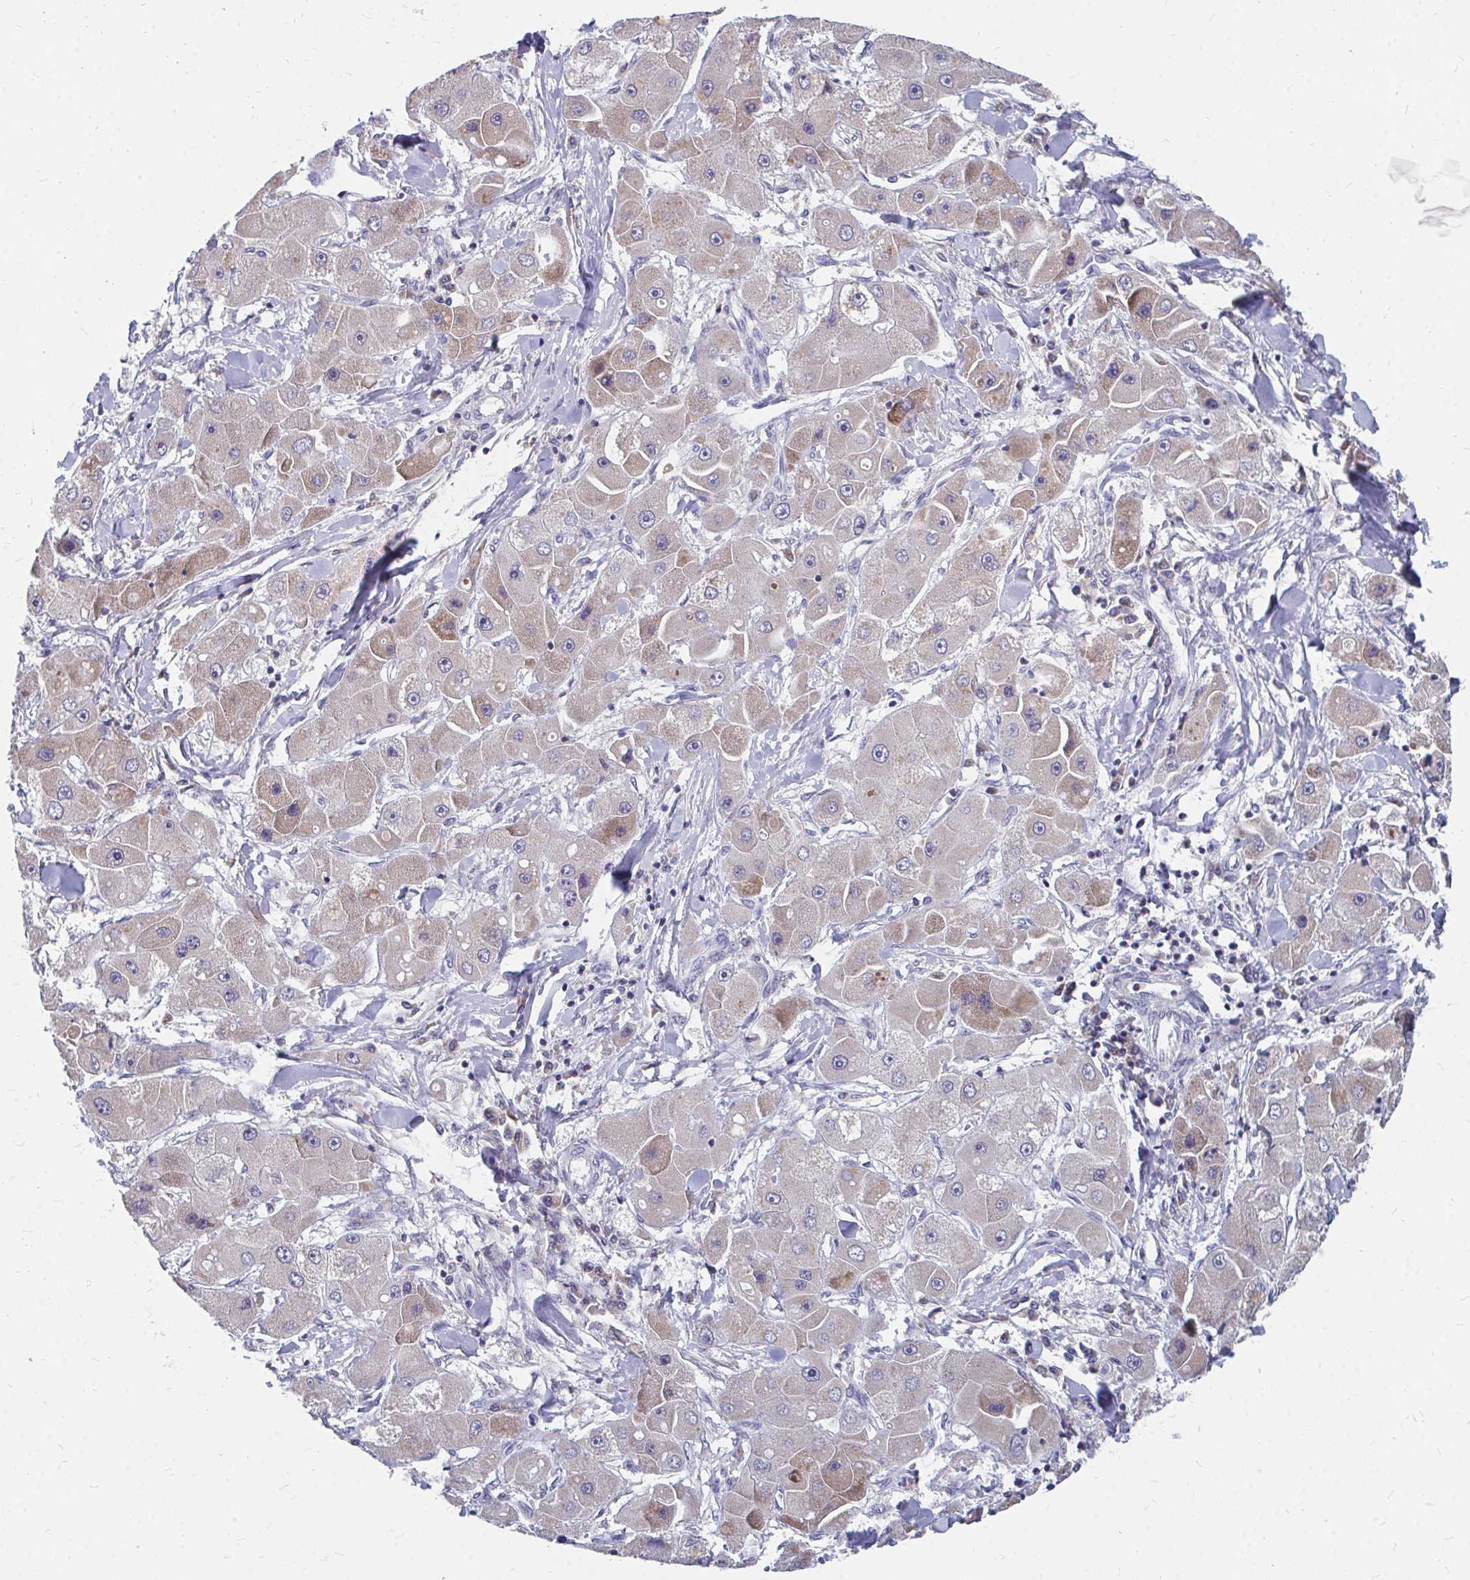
{"staining": {"intensity": "moderate", "quantity": "<25%", "location": "cytoplasmic/membranous"}, "tissue": "liver cancer", "cell_type": "Tumor cells", "image_type": "cancer", "snomed": [{"axis": "morphology", "description": "Carcinoma, Hepatocellular, NOS"}, {"axis": "topography", "description": "Liver"}], "caption": "Tumor cells demonstrate low levels of moderate cytoplasmic/membranous staining in about <25% of cells in human liver hepatocellular carcinoma. (brown staining indicates protein expression, while blue staining denotes nuclei).", "gene": "PEX3", "patient": {"sex": "male", "age": 24}}